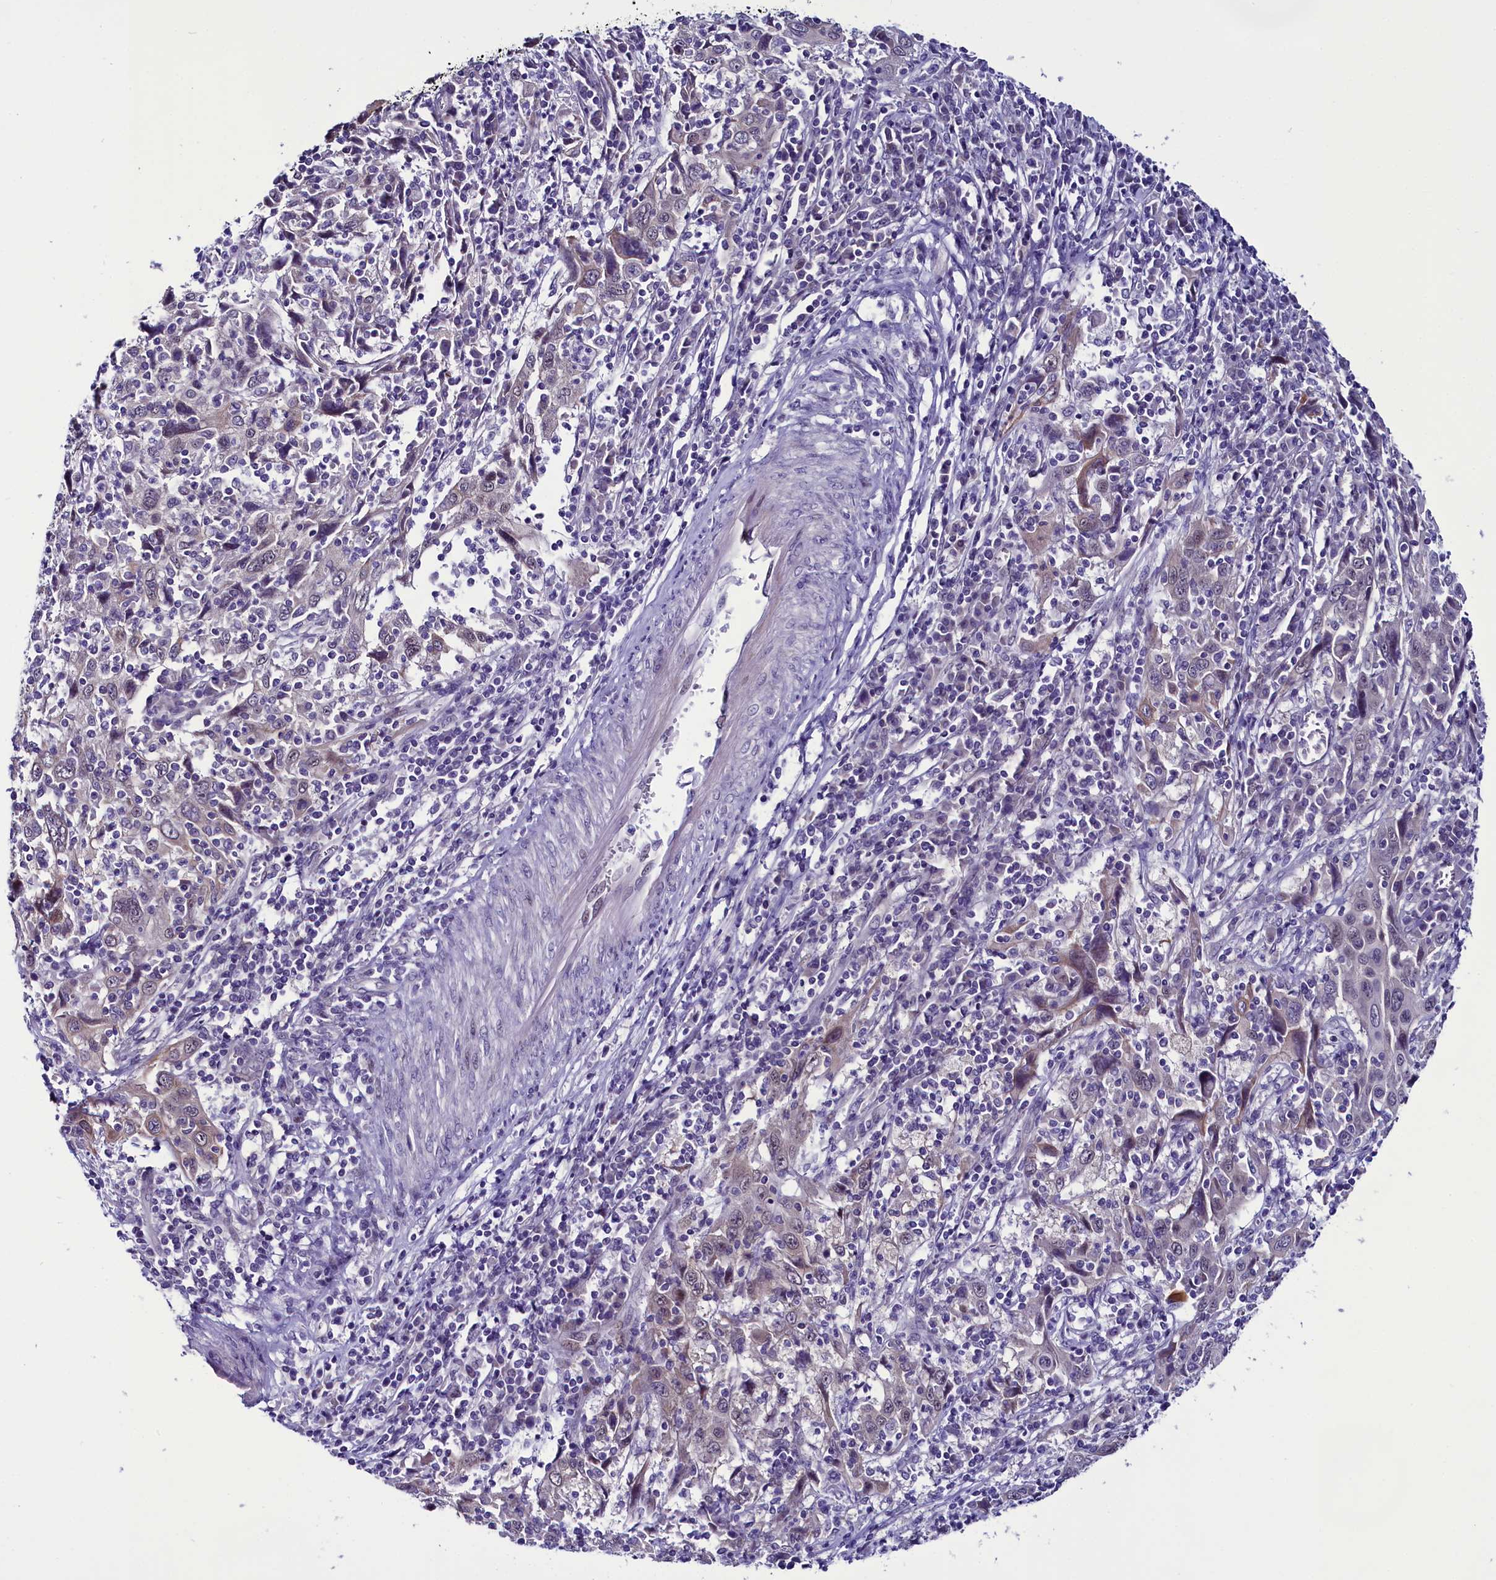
{"staining": {"intensity": "weak", "quantity": "<25%", "location": "nuclear"}, "tissue": "cervical cancer", "cell_type": "Tumor cells", "image_type": "cancer", "snomed": [{"axis": "morphology", "description": "Squamous cell carcinoma, NOS"}, {"axis": "topography", "description": "Cervix"}], "caption": "Squamous cell carcinoma (cervical) stained for a protein using immunohistochemistry (IHC) demonstrates no expression tumor cells.", "gene": "CCDC106", "patient": {"sex": "female", "age": 46}}